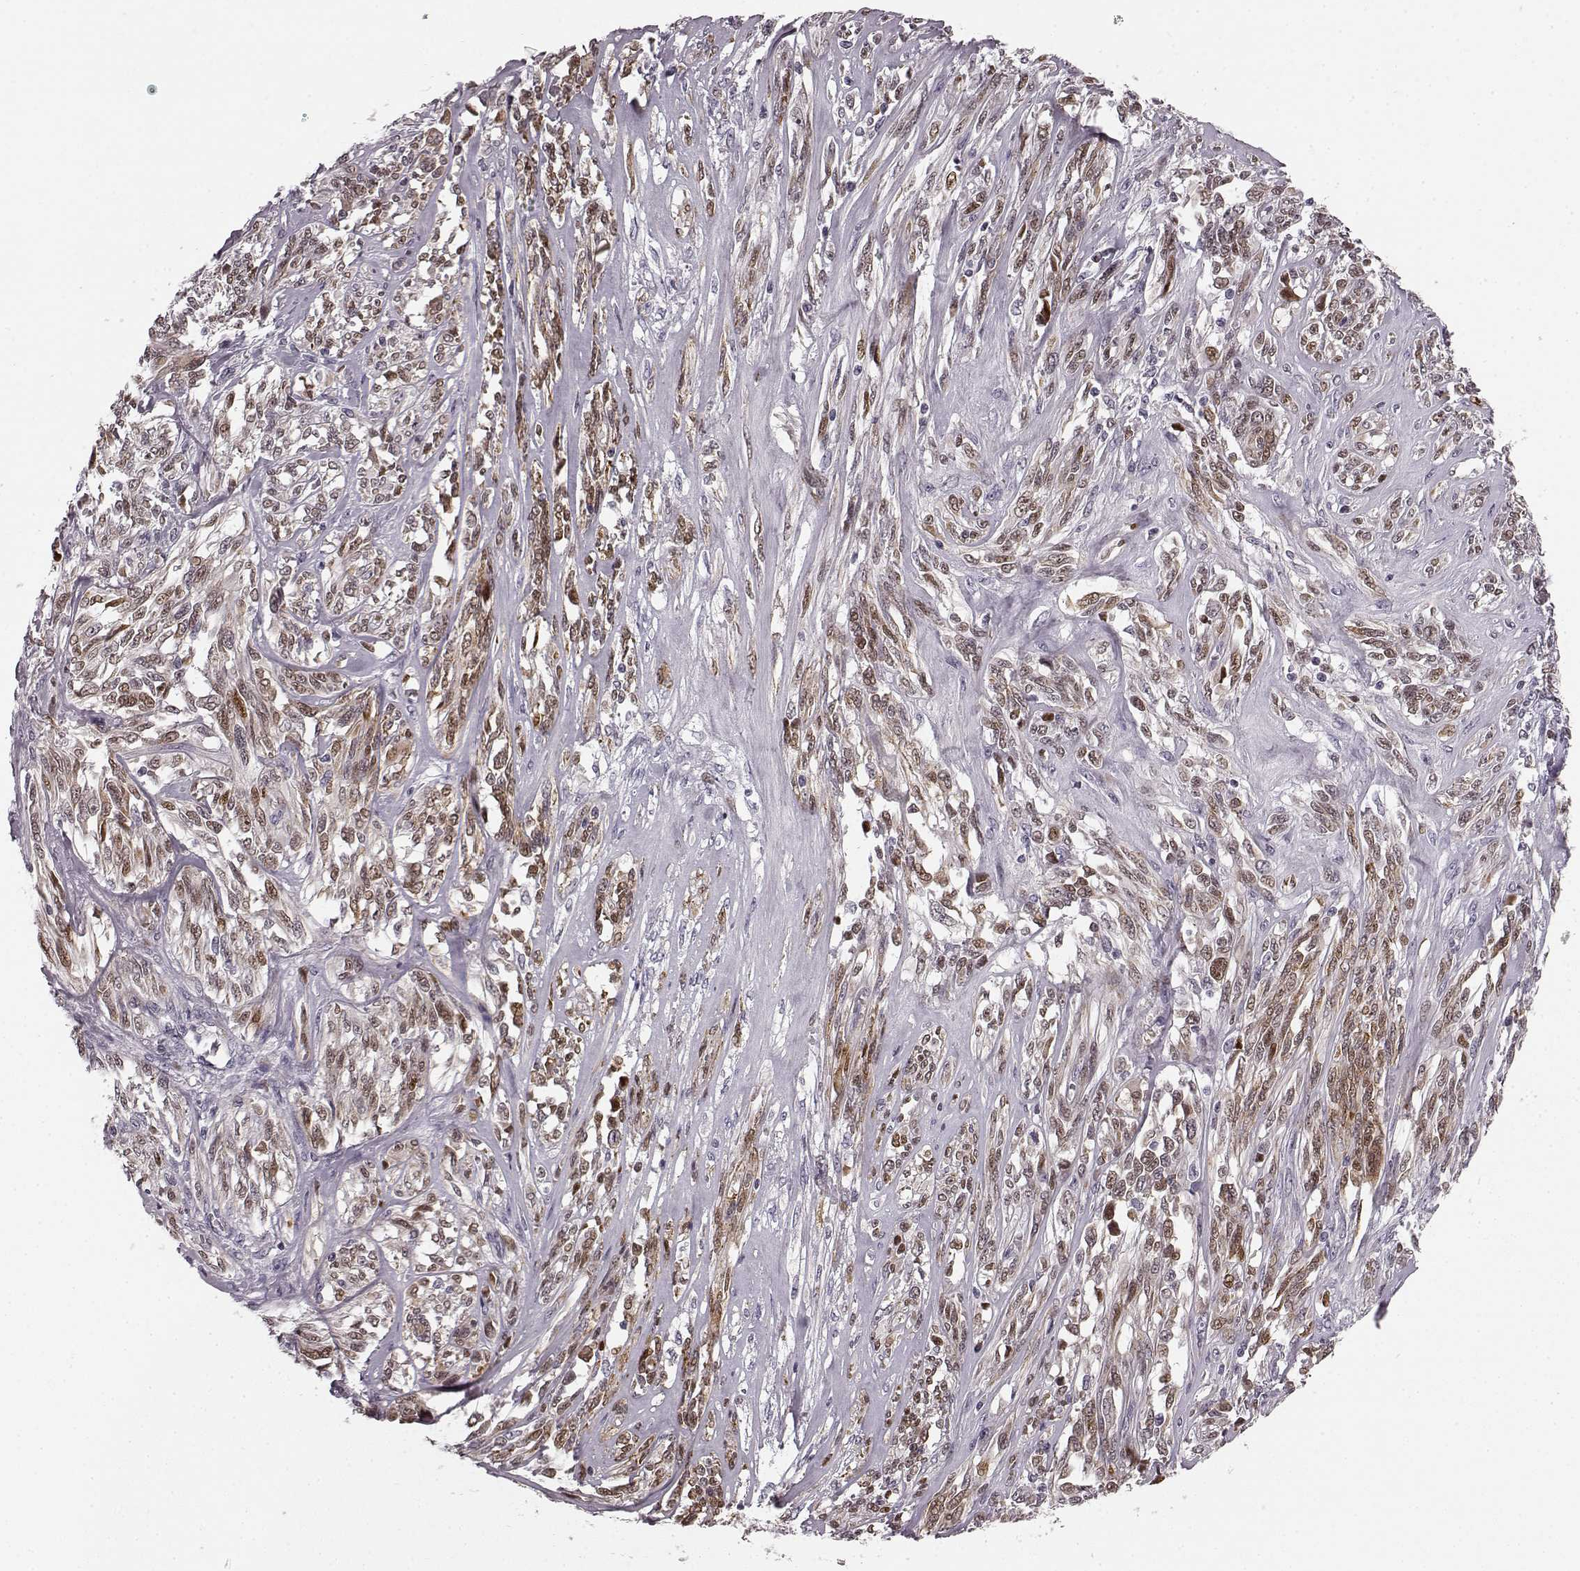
{"staining": {"intensity": "weak", "quantity": "25%-75%", "location": "cytoplasmic/membranous"}, "tissue": "melanoma", "cell_type": "Tumor cells", "image_type": "cancer", "snomed": [{"axis": "morphology", "description": "Malignant melanoma, NOS"}, {"axis": "topography", "description": "Skin"}], "caption": "Malignant melanoma stained with DAB immunohistochemistry demonstrates low levels of weak cytoplasmic/membranous staining in about 25%-75% of tumor cells. The staining is performed using DAB brown chromogen to label protein expression. The nuclei are counter-stained blue using hematoxylin.", "gene": "FAM234B", "patient": {"sex": "female", "age": 91}}